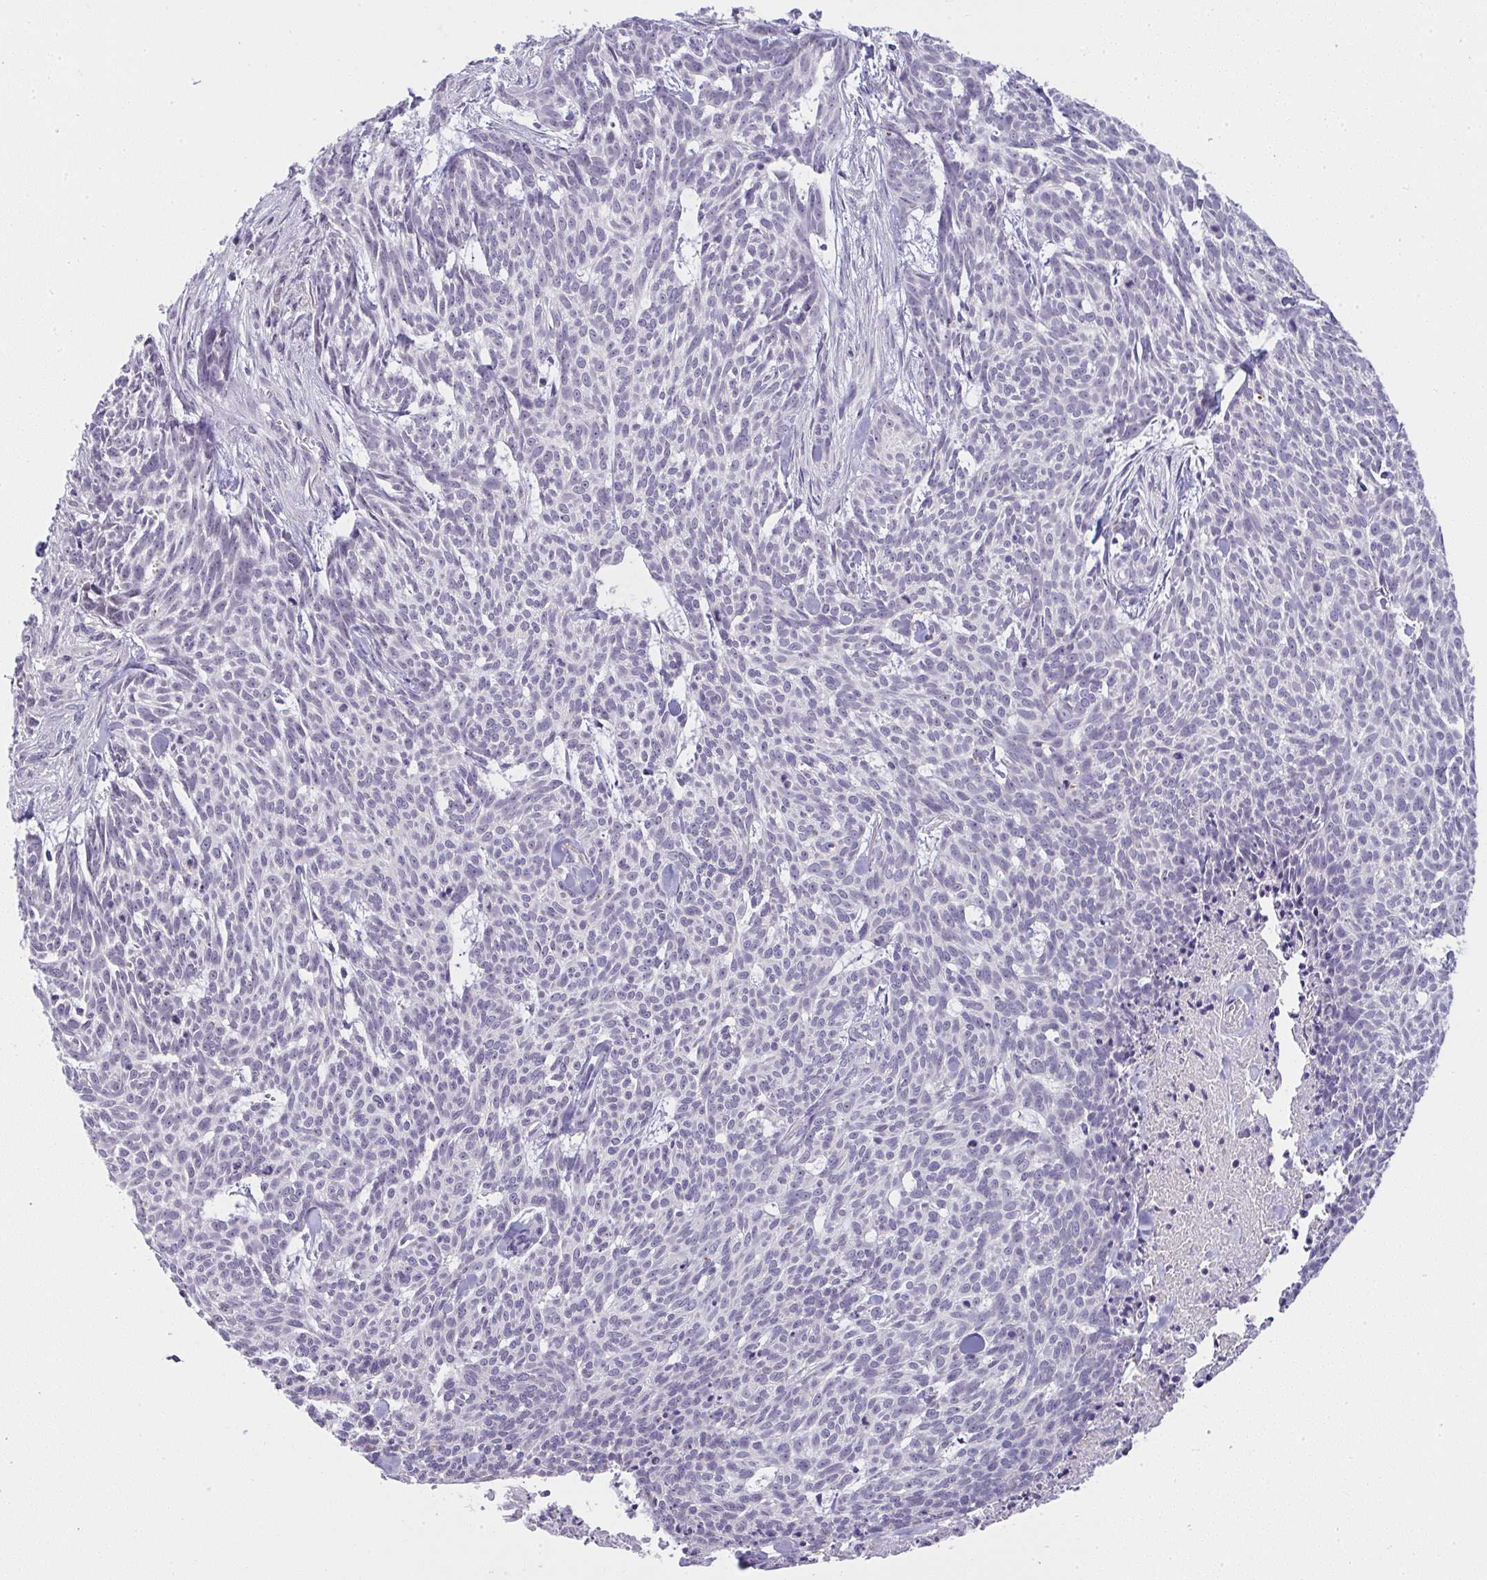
{"staining": {"intensity": "negative", "quantity": "none", "location": "none"}, "tissue": "skin cancer", "cell_type": "Tumor cells", "image_type": "cancer", "snomed": [{"axis": "morphology", "description": "Basal cell carcinoma"}, {"axis": "topography", "description": "Skin"}], "caption": "Skin basal cell carcinoma stained for a protein using immunohistochemistry demonstrates no positivity tumor cells.", "gene": "CACNA1S", "patient": {"sex": "female", "age": 93}}